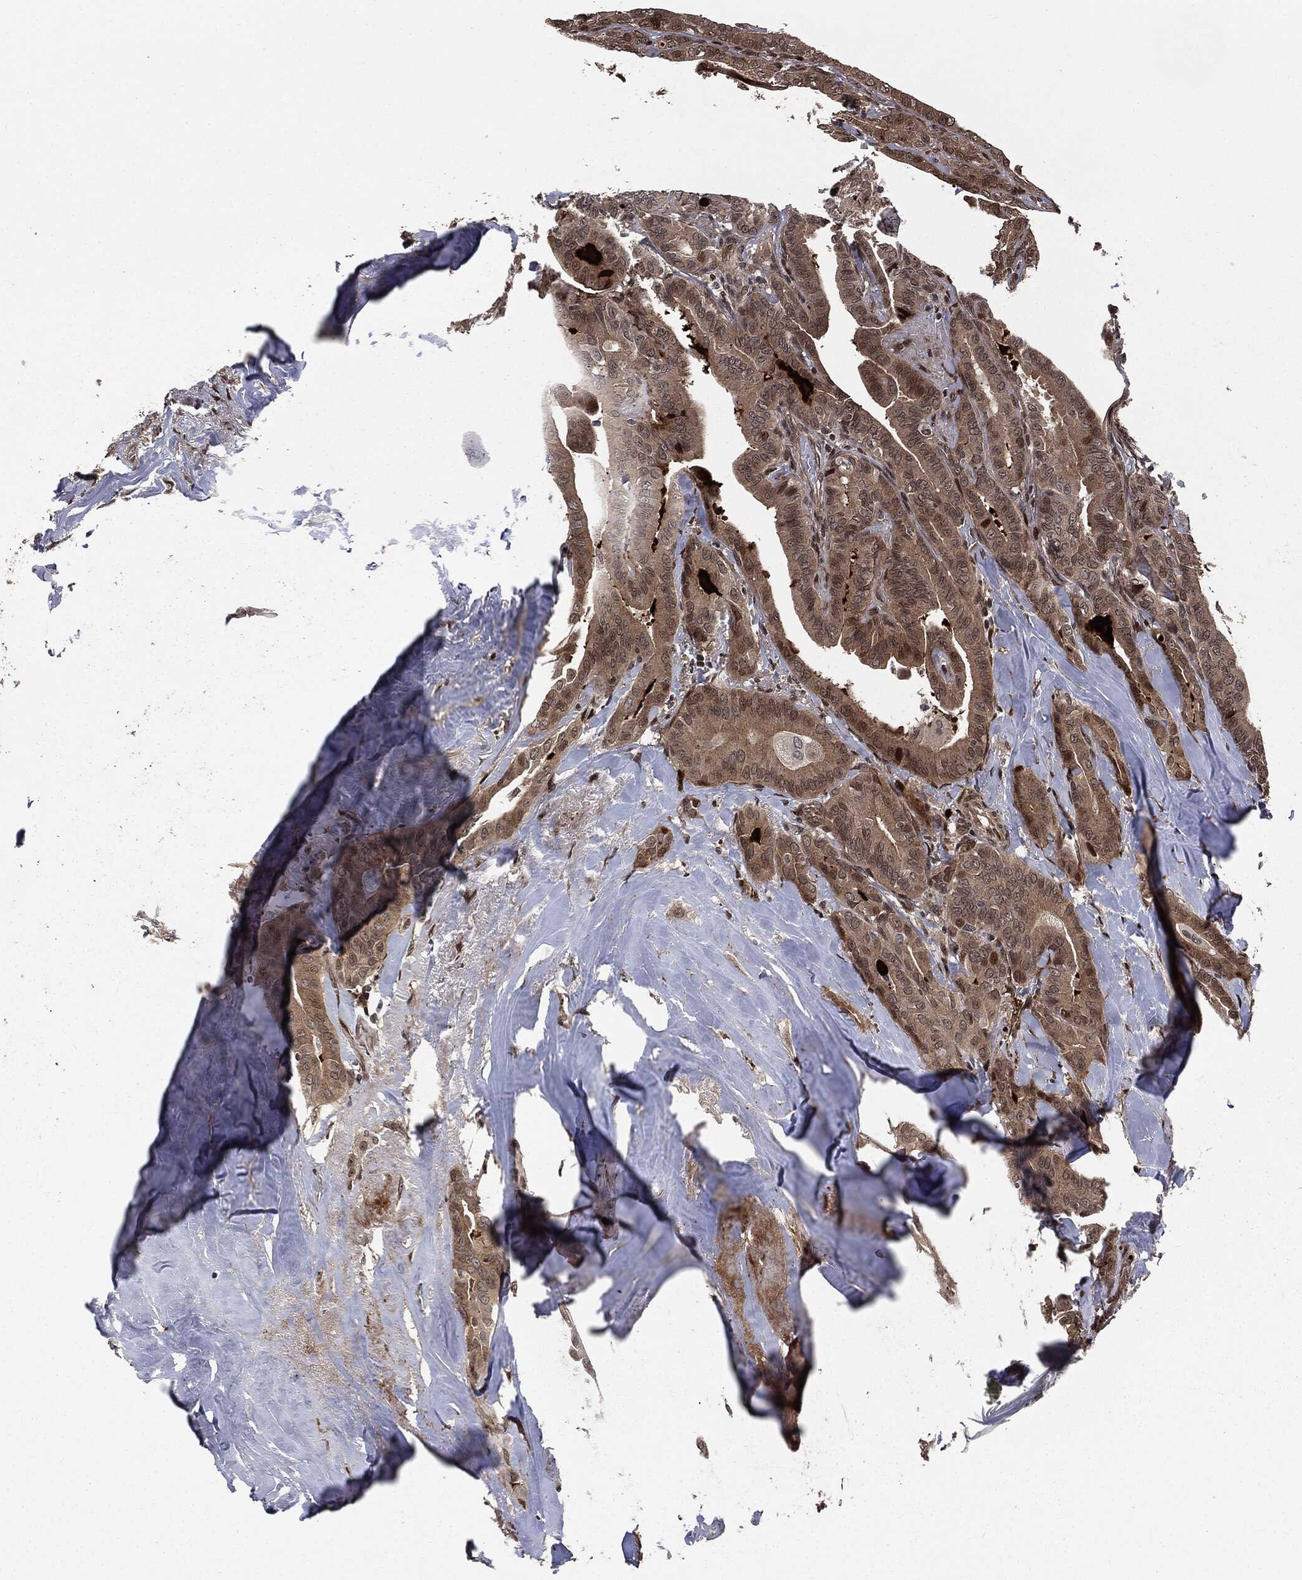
{"staining": {"intensity": "moderate", "quantity": "<25%", "location": "cytoplasmic/membranous,nuclear"}, "tissue": "thyroid cancer", "cell_type": "Tumor cells", "image_type": "cancer", "snomed": [{"axis": "morphology", "description": "Papillary adenocarcinoma, NOS"}, {"axis": "topography", "description": "Thyroid gland"}], "caption": "DAB immunohistochemical staining of human thyroid papillary adenocarcinoma demonstrates moderate cytoplasmic/membranous and nuclear protein expression in approximately <25% of tumor cells. Using DAB (3,3'-diaminobenzidine) (brown) and hematoxylin (blue) stains, captured at high magnification using brightfield microscopy.", "gene": "SMAD4", "patient": {"sex": "male", "age": 61}}